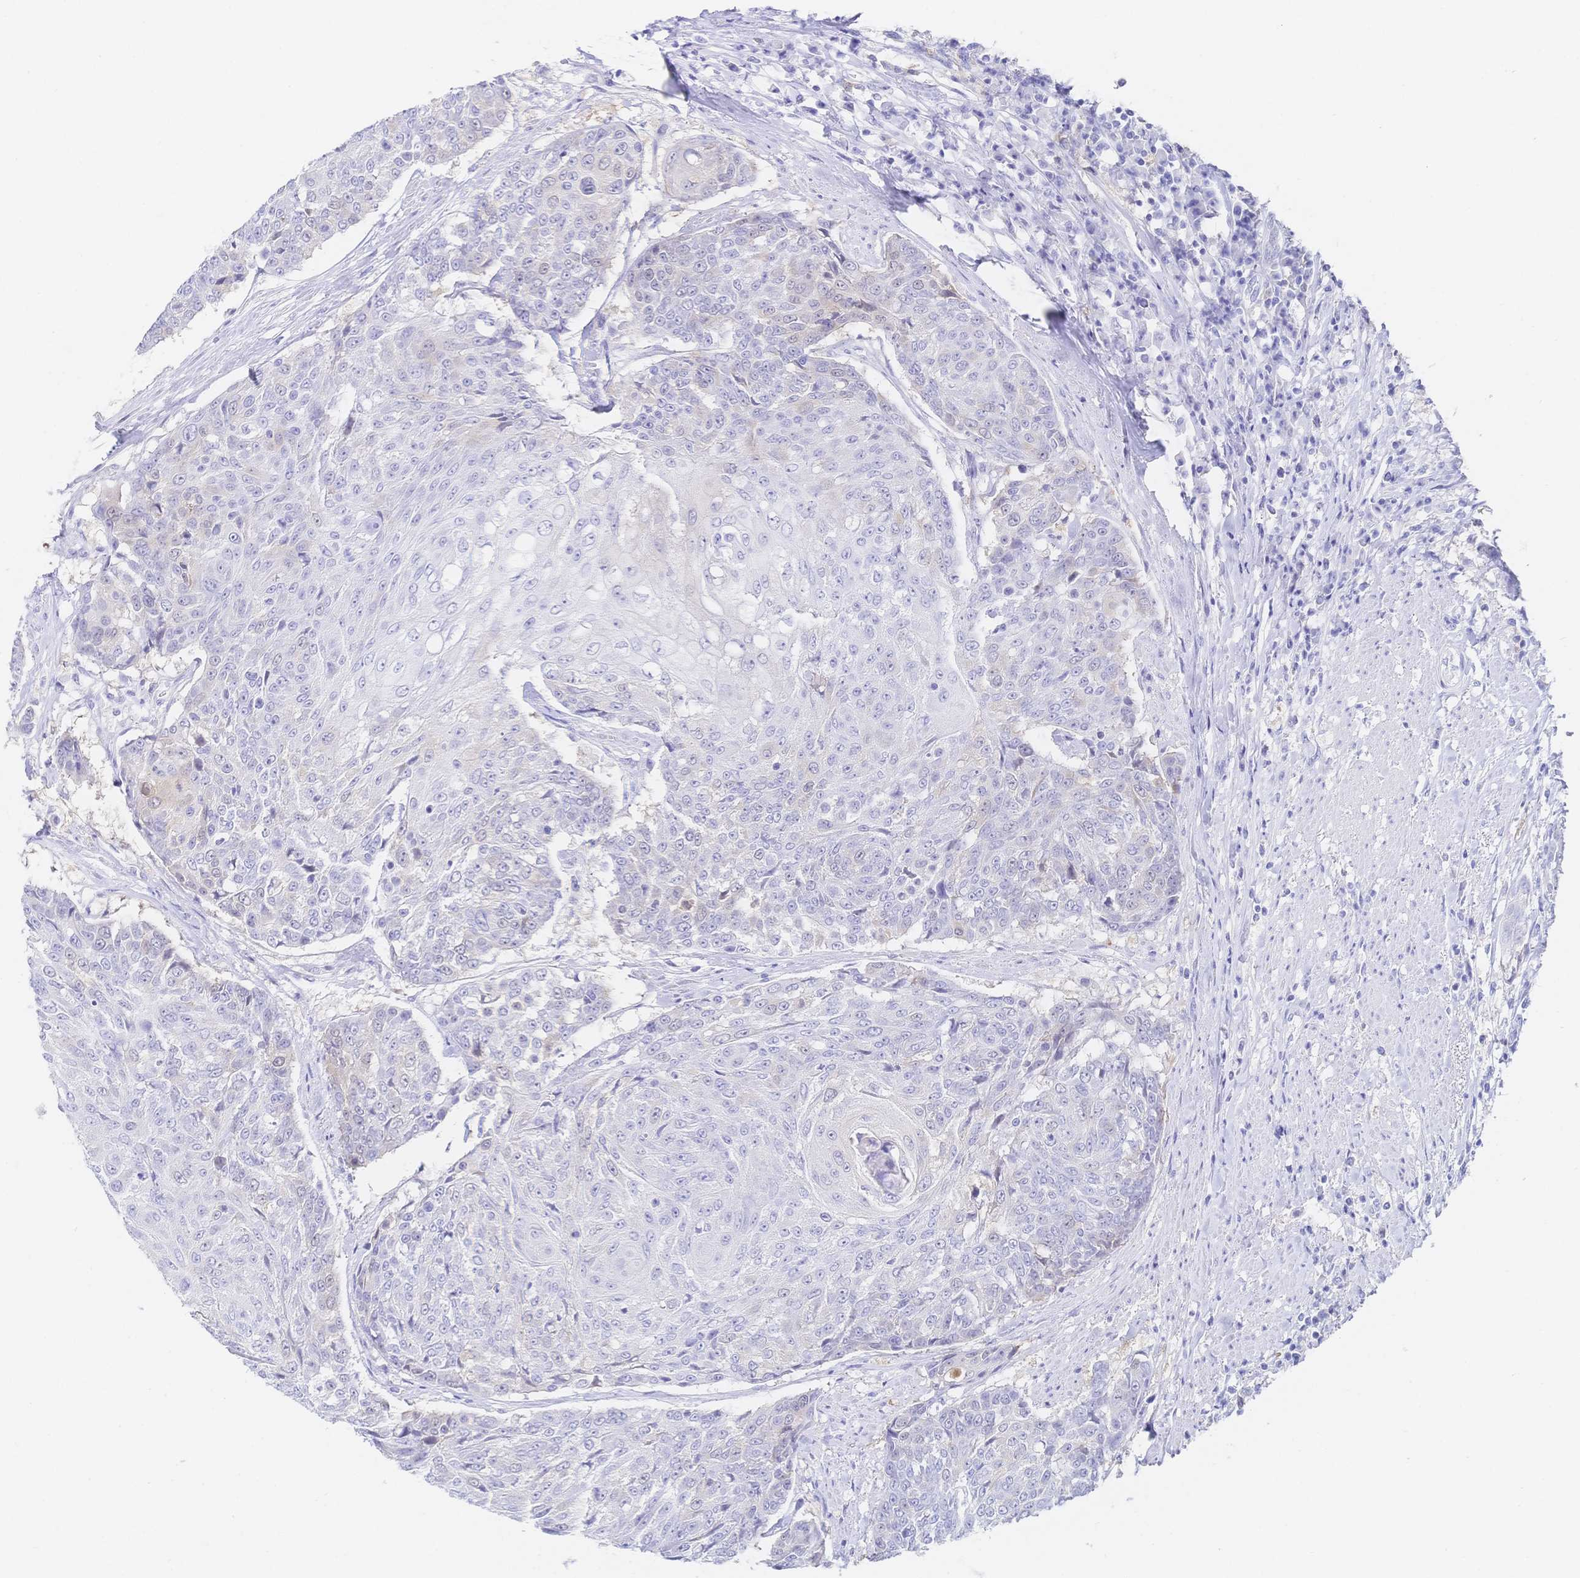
{"staining": {"intensity": "negative", "quantity": "none", "location": "none"}, "tissue": "urothelial cancer", "cell_type": "Tumor cells", "image_type": "cancer", "snomed": [{"axis": "morphology", "description": "Urothelial carcinoma, High grade"}, {"axis": "topography", "description": "Urinary bladder"}], "caption": "IHC photomicrograph of neoplastic tissue: human urothelial cancer stained with DAB reveals no significant protein staining in tumor cells.", "gene": "RRM1", "patient": {"sex": "female", "age": 63}}